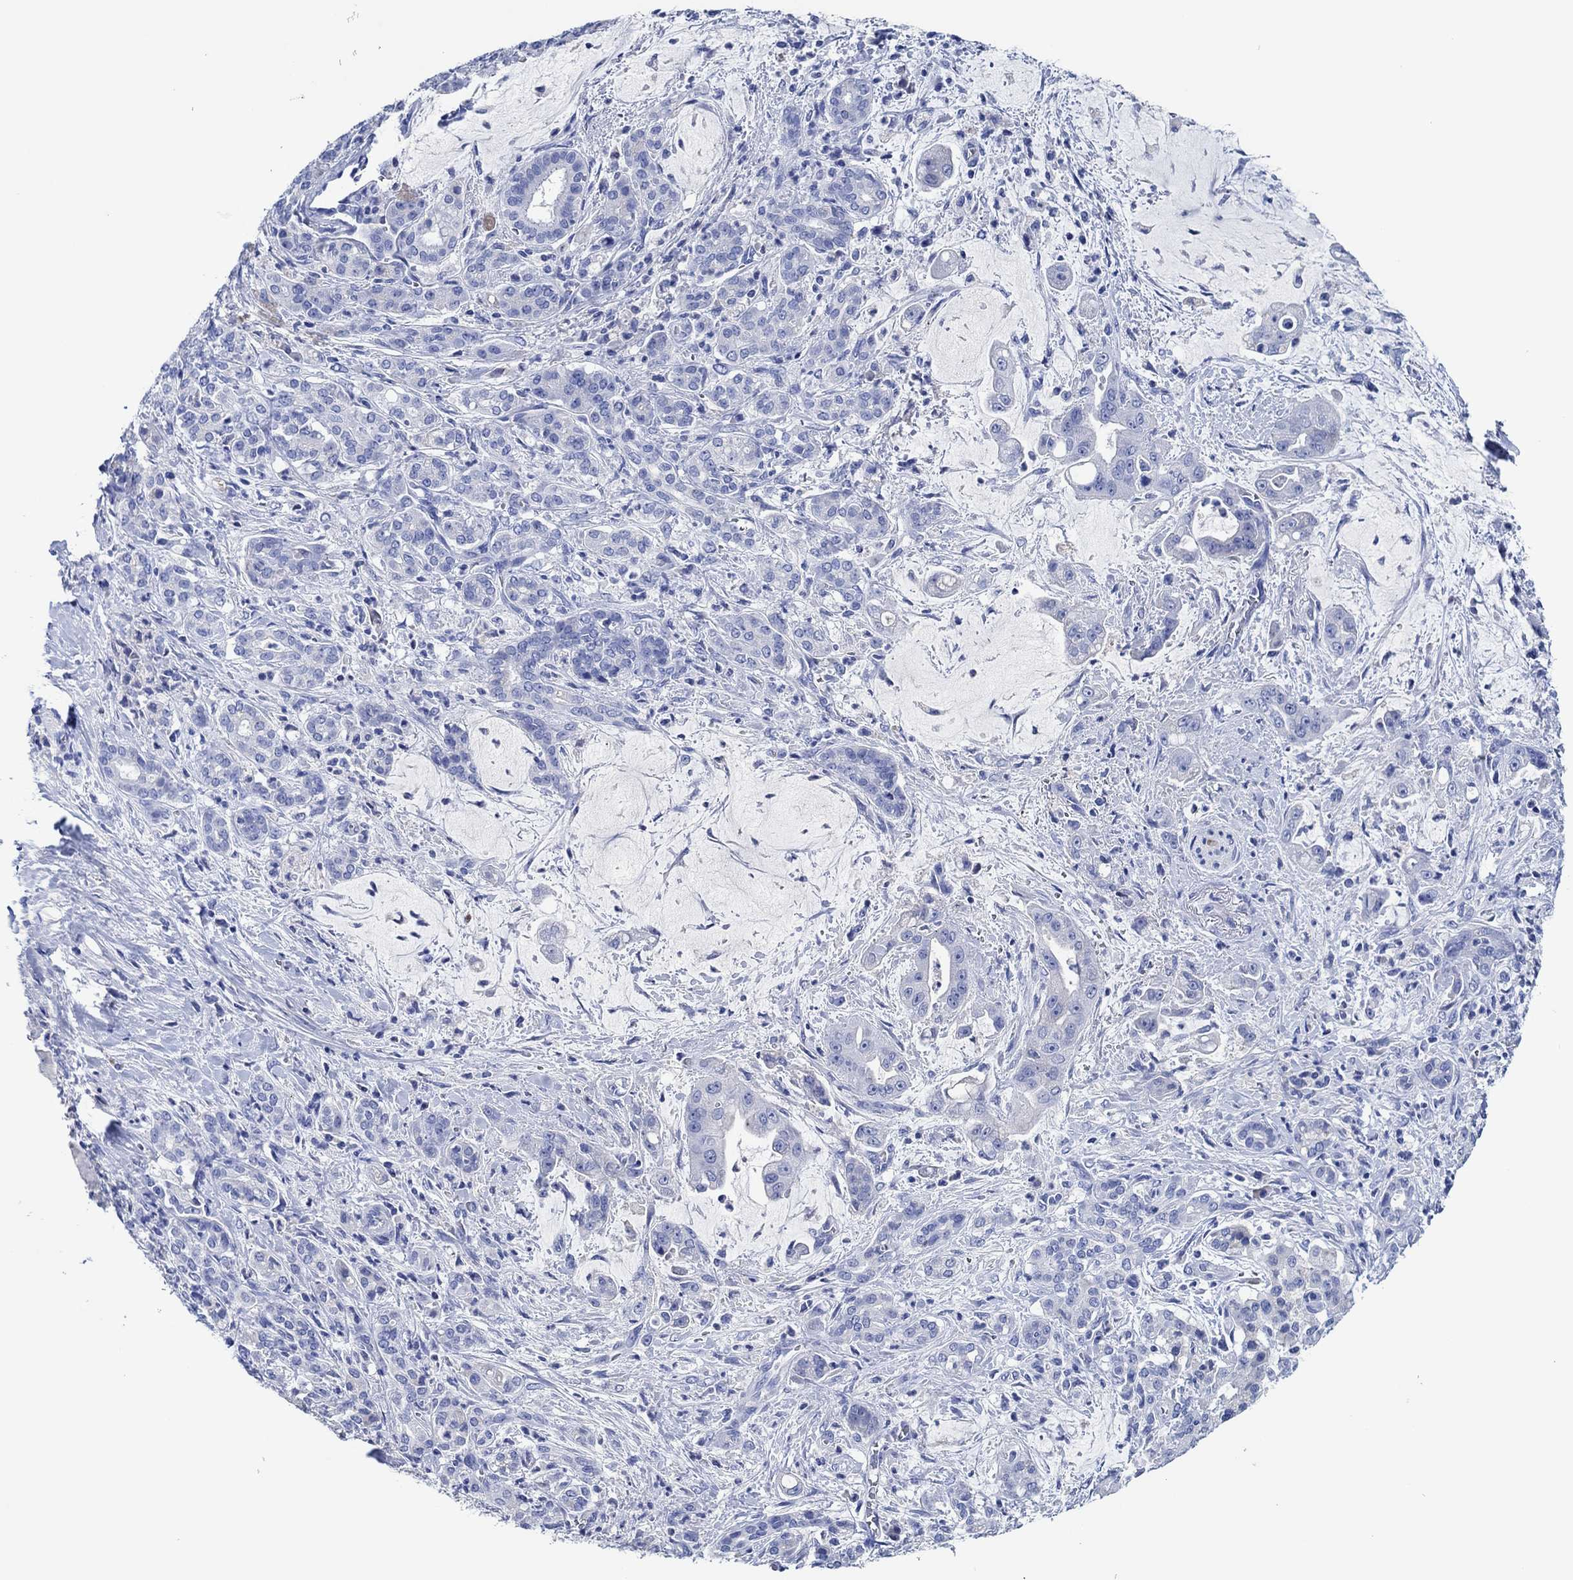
{"staining": {"intensity": "negative", "quantity": "none", "location": "none"}, "tissue": "pancreatic cancer", "cell_type": "Tumor cells", "image_type": "cancer", "snomed": [{"axis": "morphology", "description": "Normal tissue, NOS"}, {"axis": "morphology", "description": "Inflammation, NOS"}, {"axis": "morphology", "description": "Adenocarcinoma, NOS"}, {"axis": "topography", "description": "Pancreas"}], "caption": "Tumor cells show no significant positivity in pancreatic adenocarcinoma. The staining is performed using DAB (3,3'-diaminobenzidine) brown chromogen with nuclei counter-stained in using hematoxylin.", "gene": "CPNE6", "patient": {"sex": "male", "age": 57}}